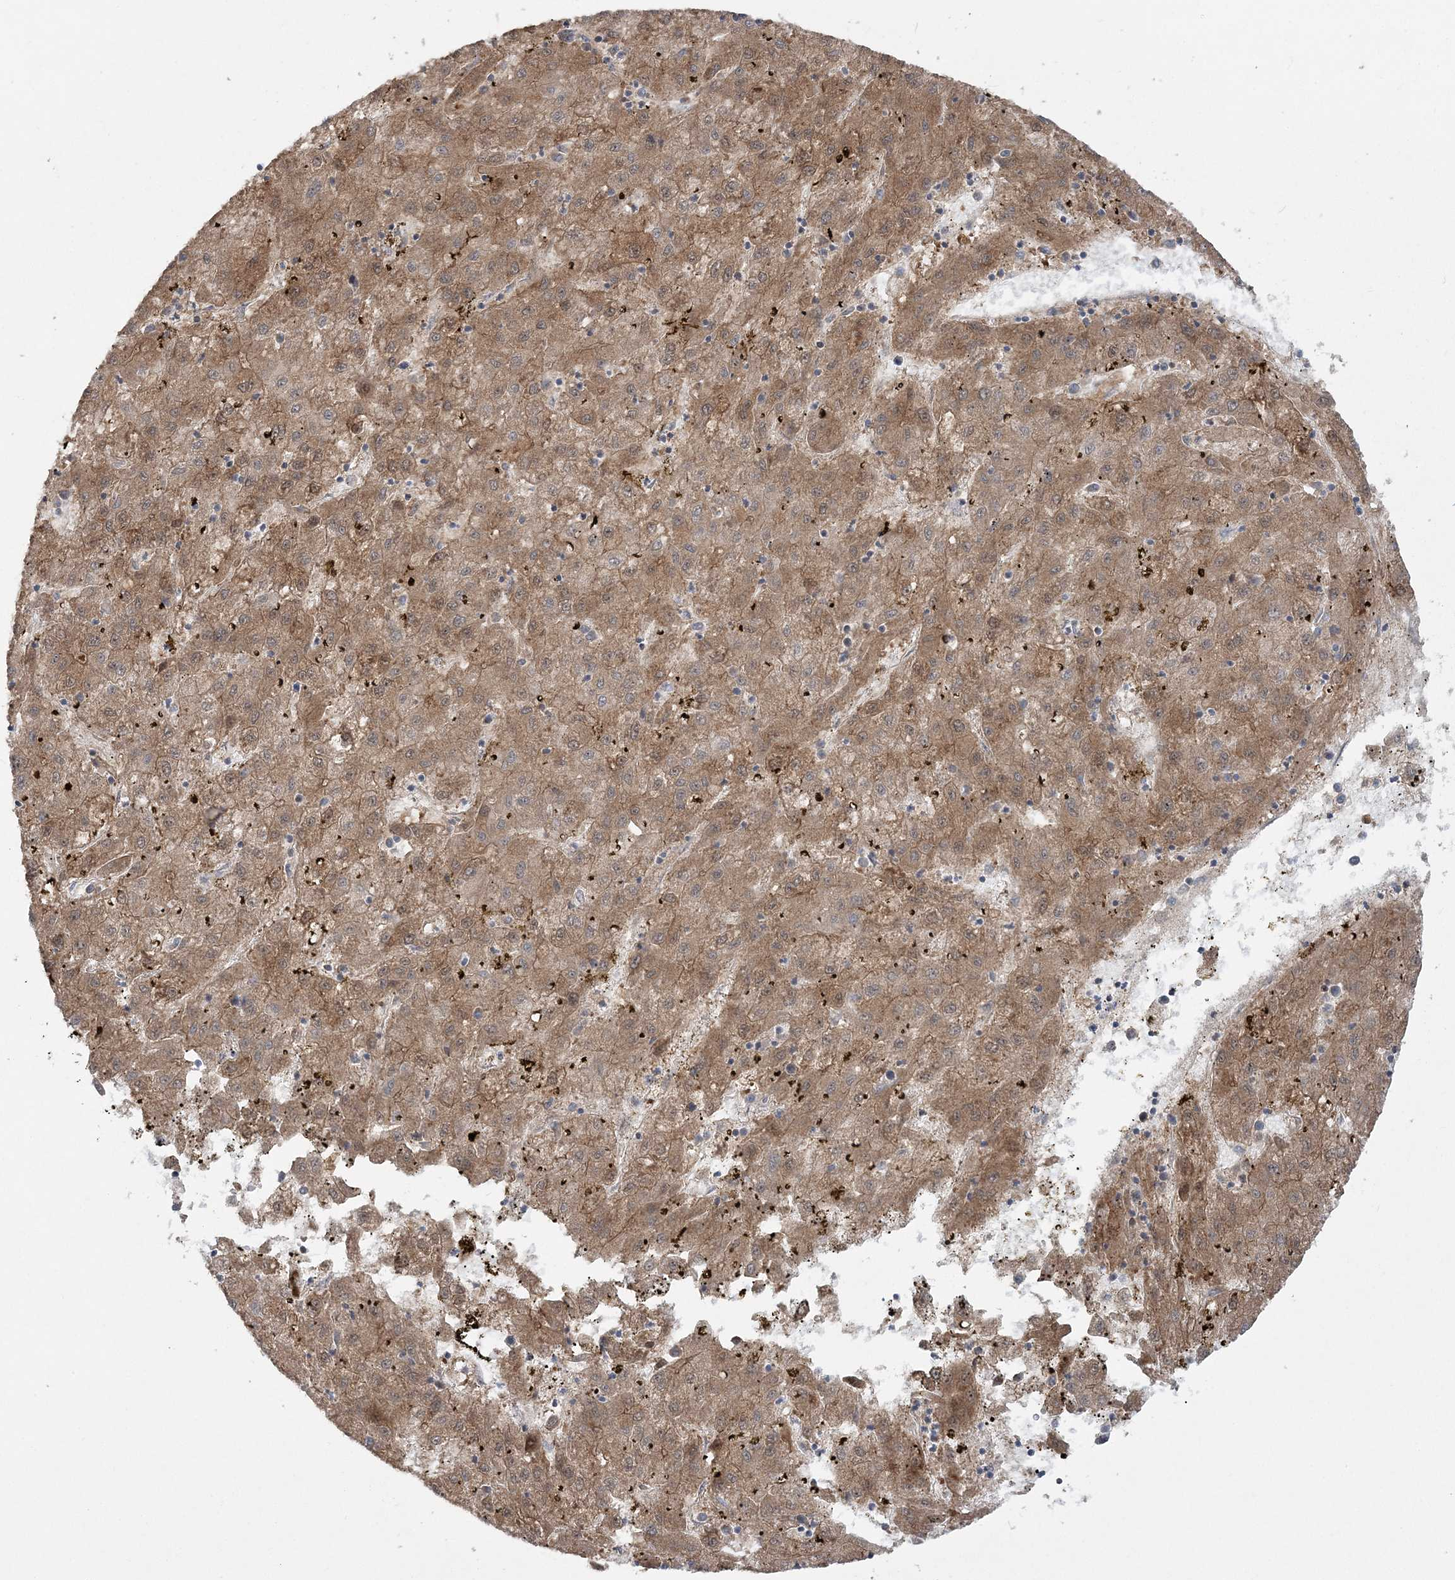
{"staining": {"intensity": "moderate", "quantity": ">75%", "location": "cytoplasmic/membranous"}, "tissue": "liver cancer", "cell_type": "Tumor cells", "image_type": "cancer", "snomed": [{"axis": "morphology", "description": "Carcinoma, Hepatocellular, NOS"}, {"axis": "topography", "description": "Liver"}], "caption": "DAB immunohistochemical staining of human liver hepatocellular carcinoma reveals moderate cytoplasmic/membranous protein expression in about >75% of tumor cells. The protein is stained brown, and the nuclei are stained in blue (DAB IHC with brightfield microscopy, high magnification).", "gene": "MOCS2", "patient": {"sex": "male", "age": 72}}